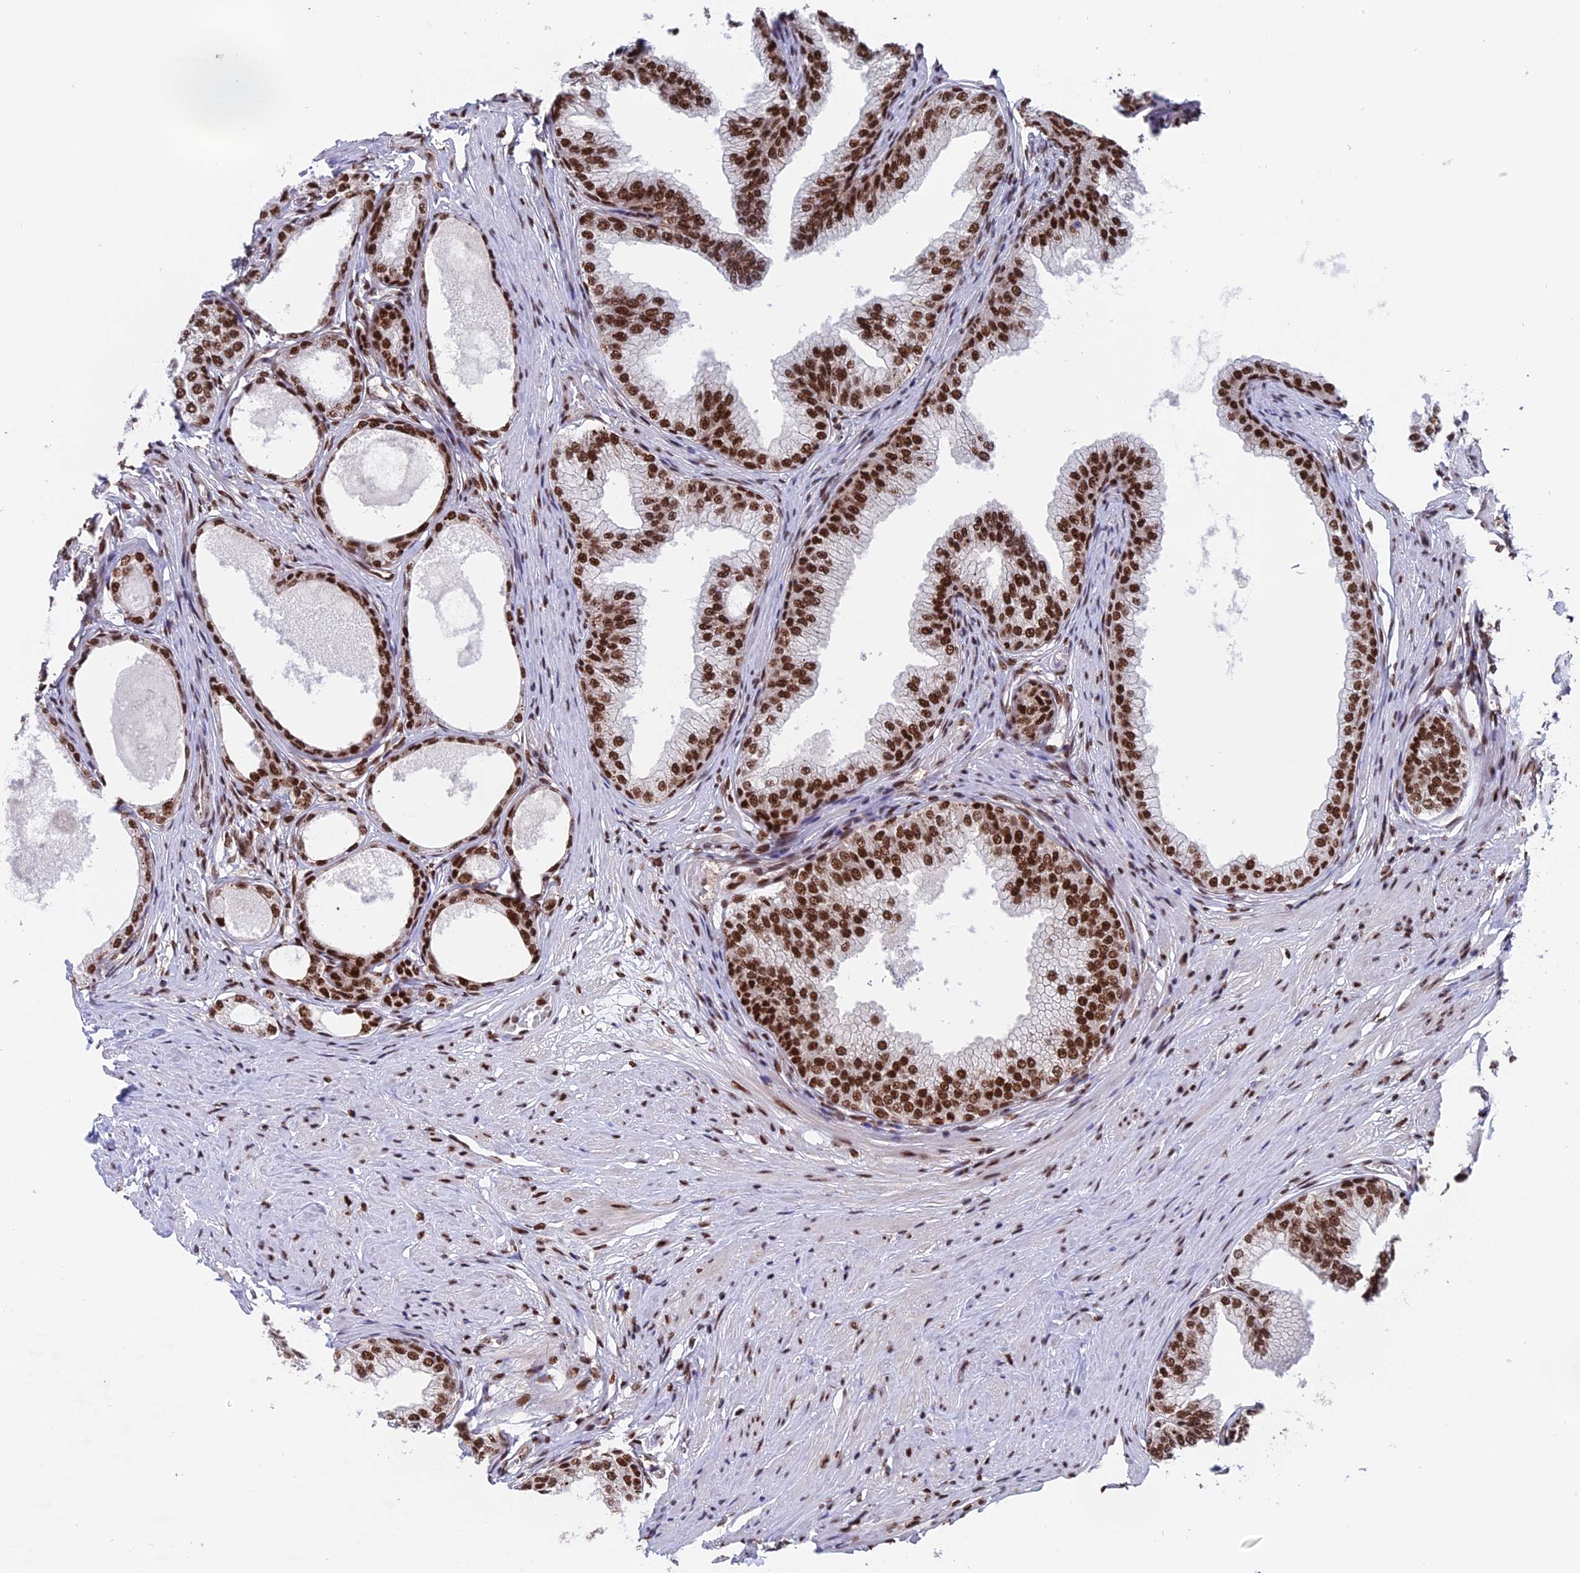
{"staining": {"intensity": "strong", "quantity": ">75%", "location": "nuclear"}, "tissue": "prostate", "cell_type": "Glandular cells", "image_type": "normal", "snomed": [{"axis": "morphology", "description": "Normal tissue, NOS"}, {"axis": "morphology", "description": "Urothelial carcinoma, Low grade"}, {"axis": "topography", "description": "Urinary bladder"}, {"axis": "topography", "description": "Prostate"}], "caption": "Prostate stained with a brown dye exhibits strong nuclear positive staining in about >75% of glandular cells.", "gene": "RAMACL", "patient": {"sex": "male", "age": 60}}